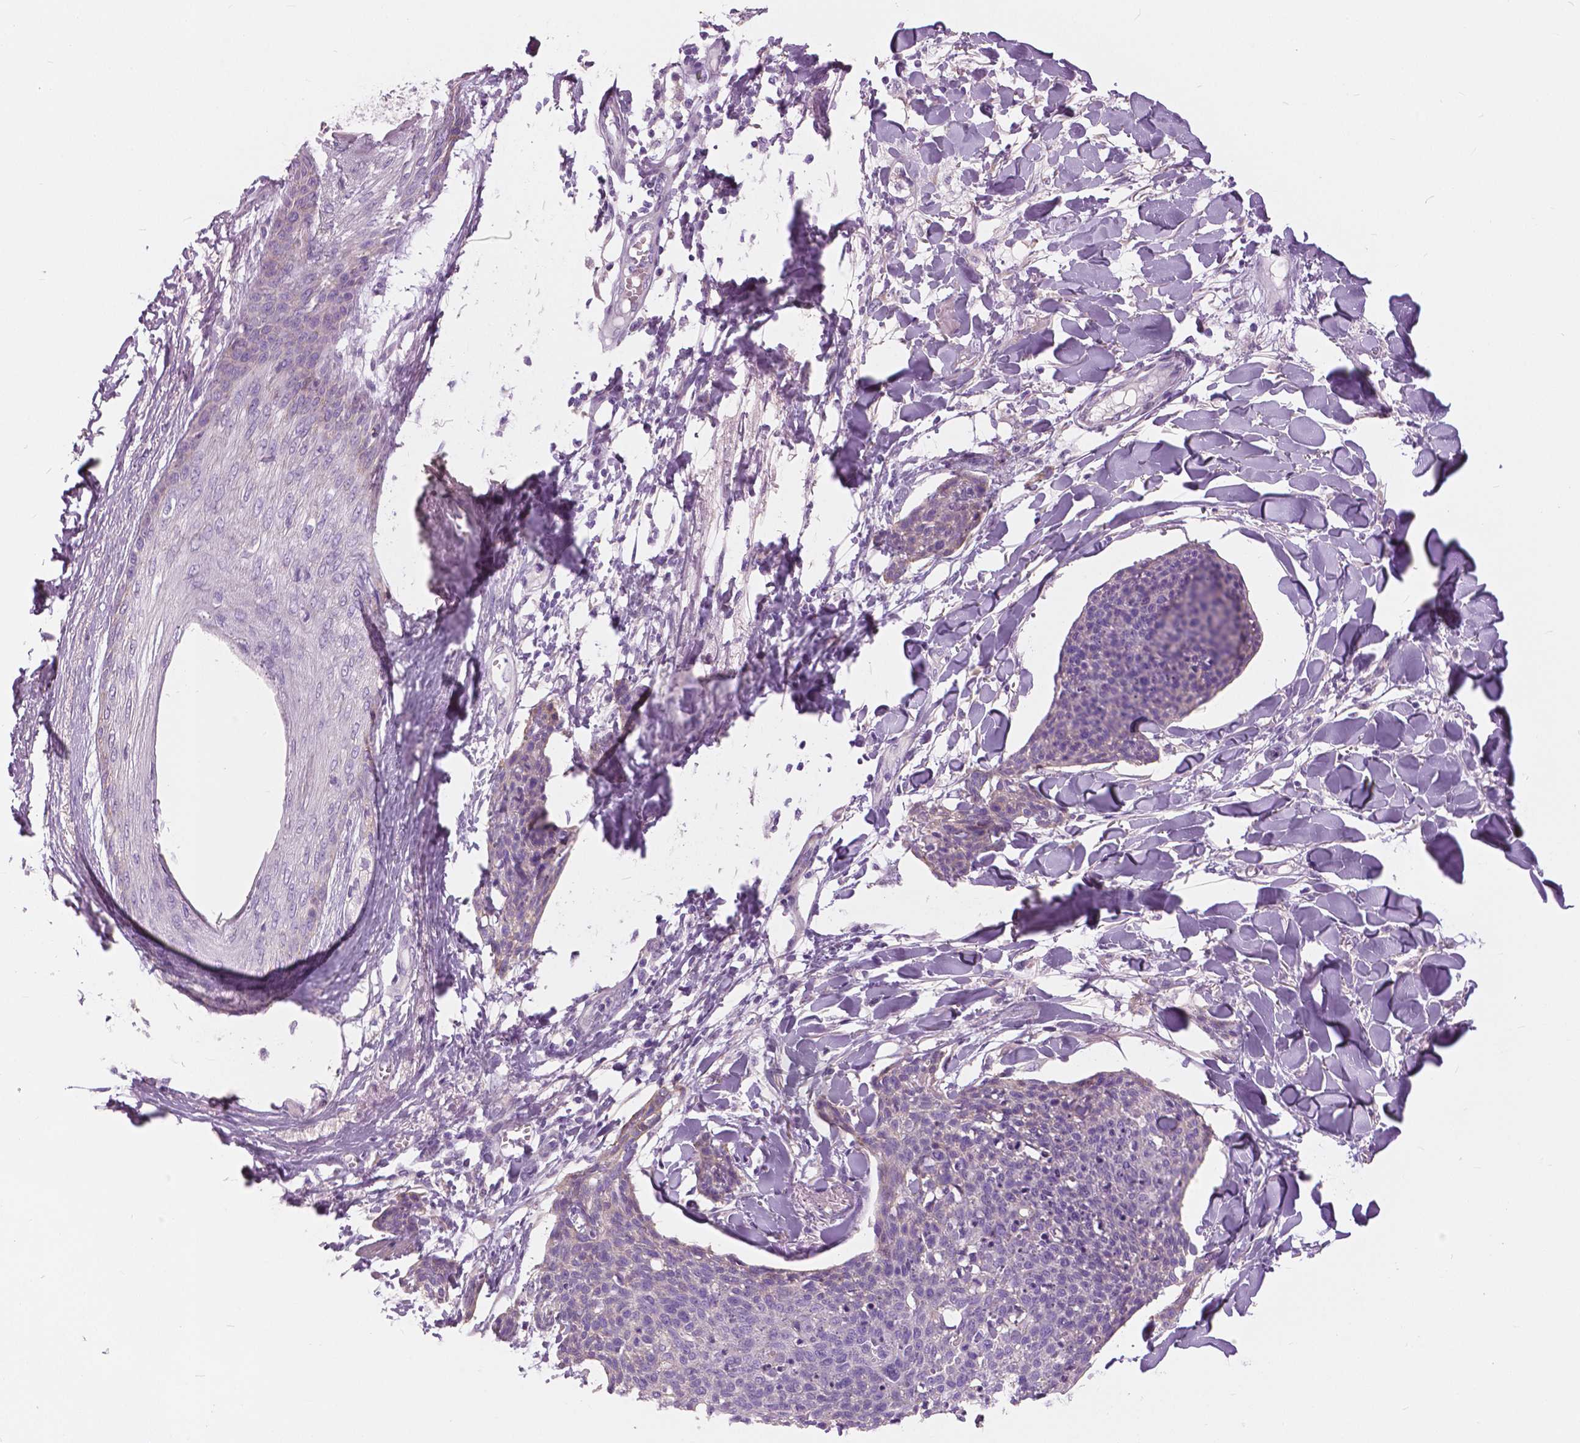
{"staining": {"intensity": "negative", "quantity": "none", "location": "none"}, "tissue": "skin cancer", "cell_type": "Tumor cells", "image_type": "cancer", "snomed": [{"axis": "morphology", "description": "Squamous cell carcinoma, NOS"}, {"axis": "topography", "description": "Skin"}, {"axis": "topography", "description": "Vulva"}], "caption": "Immunohistochemistry photomicrograph of neoplastic tissue: skin cancer stained with DAB shows no significant protein positivity in tumor cells.", "gene": "SERPINI1", "patient": {"sex": "female", "age": 75}}